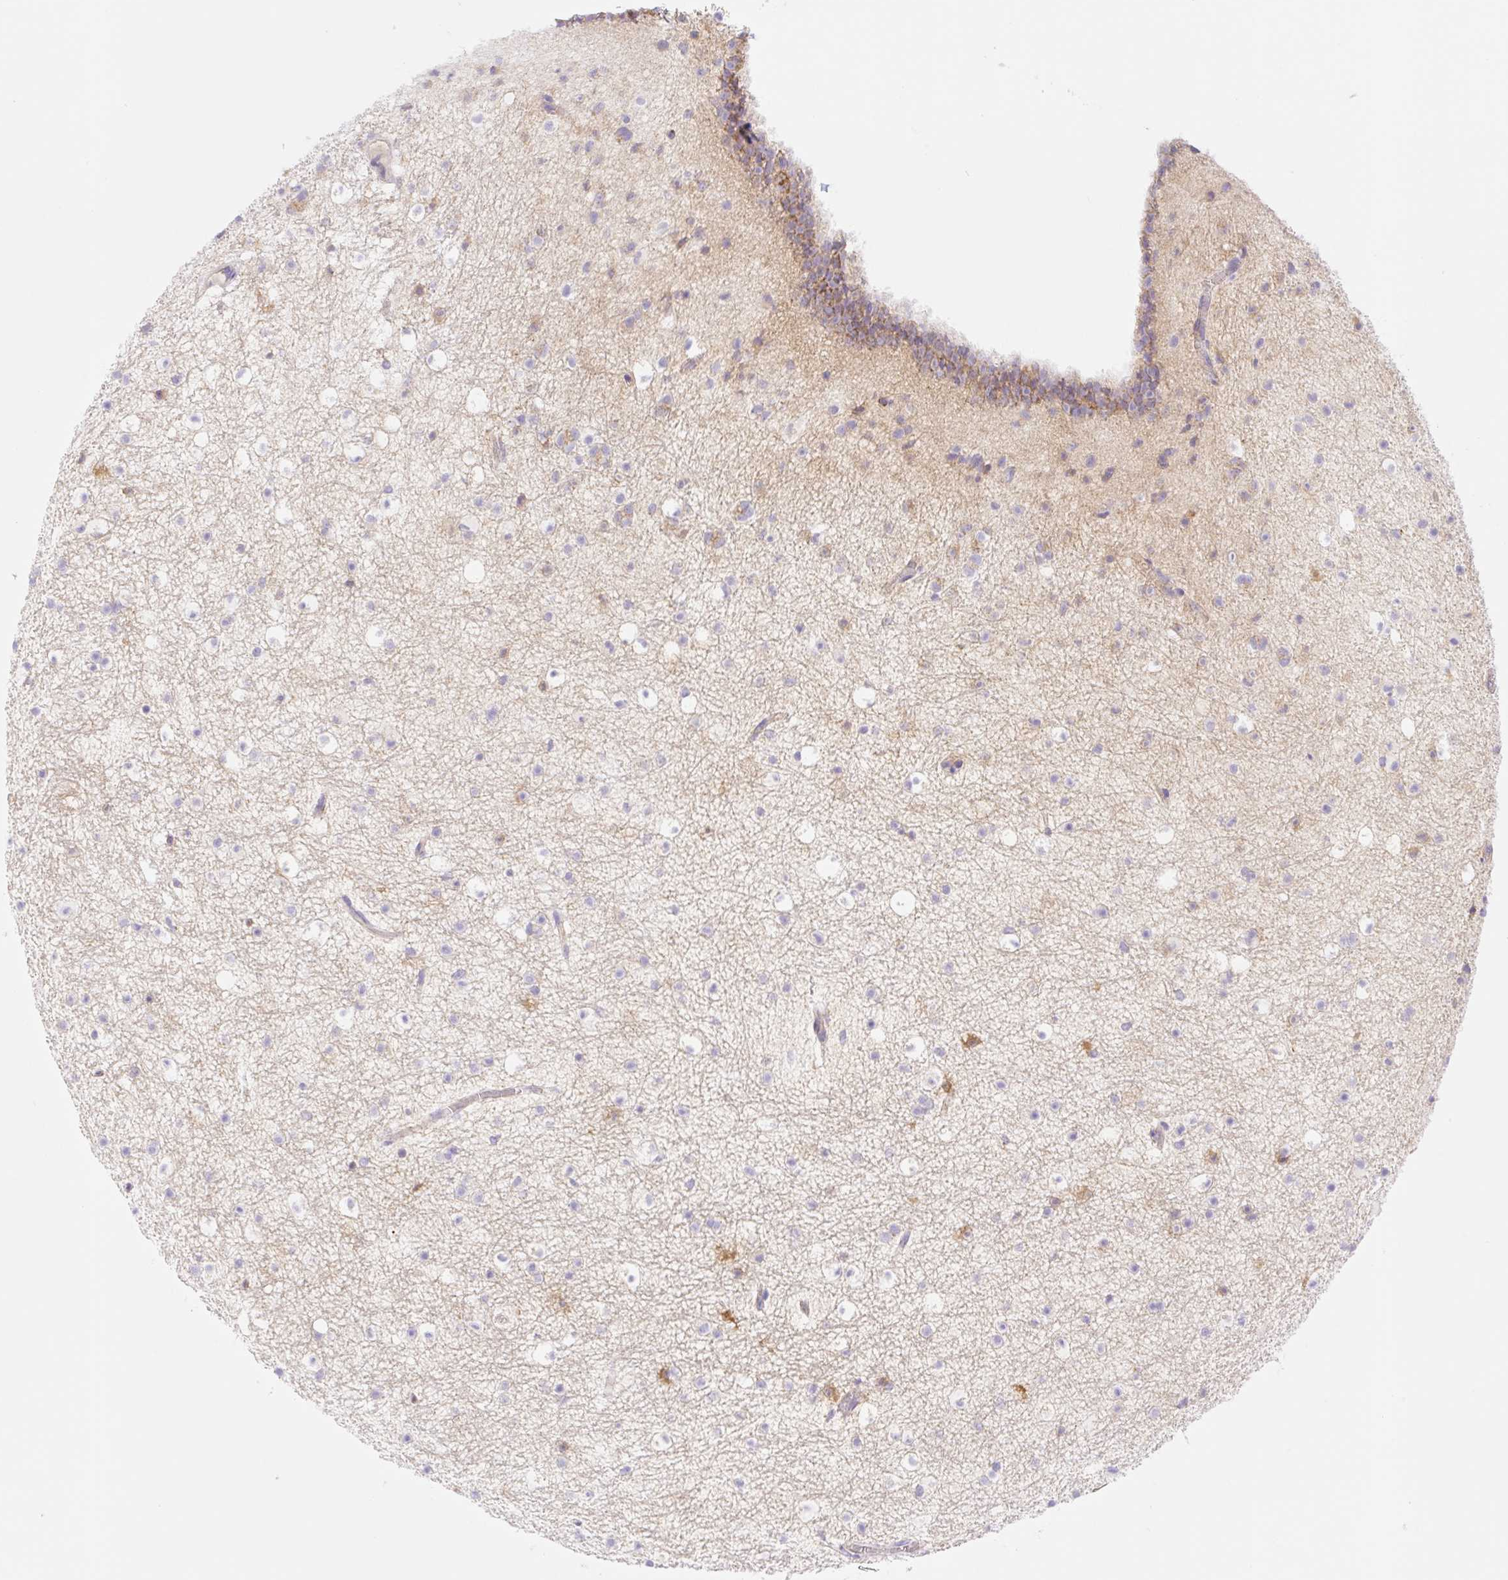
{"staining": {"intensity": "negative", "quantity": "none", "location": "none"}, "tissue": "caudate", "cell_type": "Glial cells", "image_type": "normal", "snomed": [{"axis": "morphology", "description": "Normal tissue, NOS"}, {"axis": "topography", "description": "Lateral ventricle wall"}], "caption": "Immunohistochemical staining of normal human caudate exhibits no significant staining in glial cells.", "gene": "ETNK2", "patient": {"sex": "male", "age": 37}}